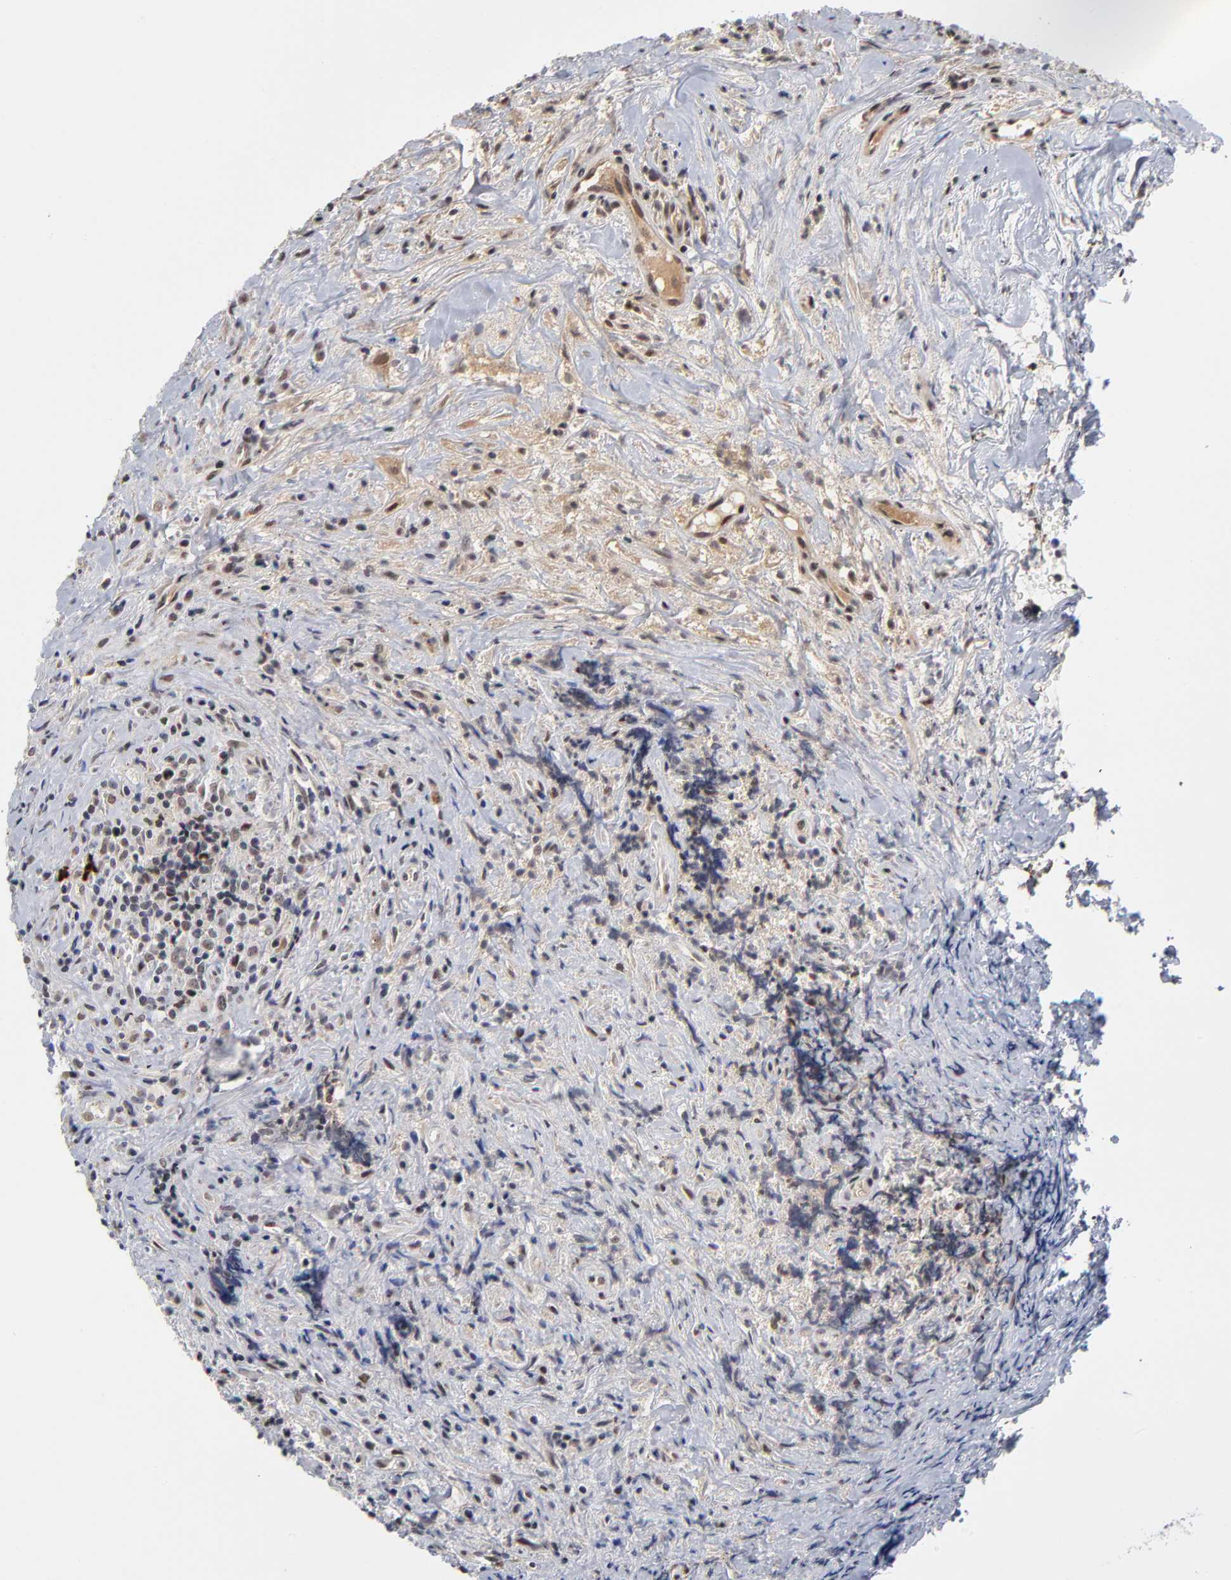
{"staining": {"intensity": "weak", "quantity": "<25%", "location": "nuclear"}, "tissue": "lymphoma", "cell_type": "Tumor cells", "image_type": "cancer", "snomed": [{"axis": "morphology", "description": "Hodgkin's disease, NOS"}, {"axis": "topography", "description": "Lymph node"}], "caption": "An immunohistochemistry (IHC) image of Hodgkin's disease is shown. There is no staining in tumor cells of Hodgkin's disease.", "gene": "ZNF419", "patient": {"sex": "female", "age": 25}}